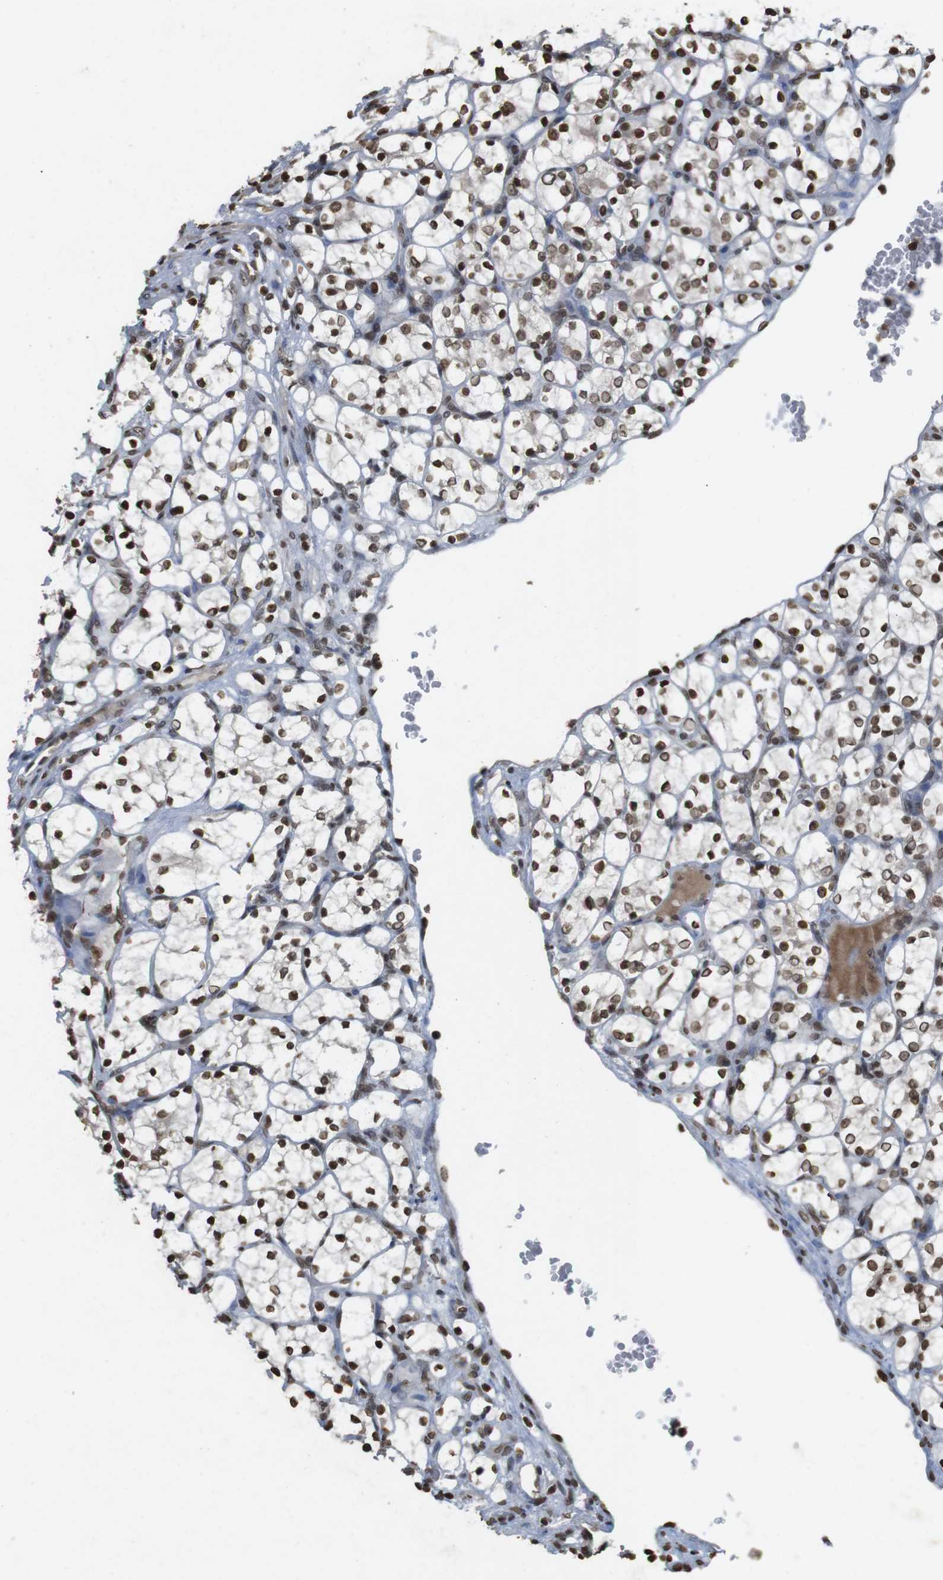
{"staining": {"intensity": "moderate", "quantity": ">75%", "location": "nuclear"}, "tissue": "renal cancer", "cell_type": "Tumor cells", "image_type": "cancer", "snomed": [{"axis": "morphology", "description": "Adenocarcinoma, NOS"}, {"axis": "topography", "description": "Kidney"}], "caption": "Adenocarcinoma (renal) was stained to show a protein in brown. There is medium levels of moderate nuclear staining in approximately >75% of tumor cells. Using DAB (brown) and hematoxylin (blue) stains, captured at high magnification using brightfield microscopy.", "gene": "FOXA3", "patient": {"sex": "female", "age": 69}}